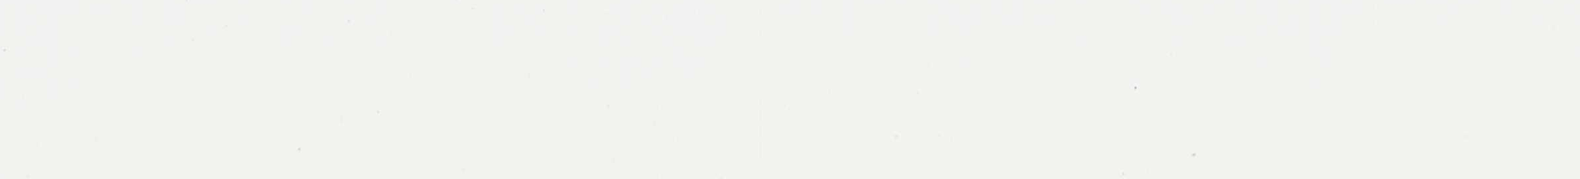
{"staining": {"intensity": "strong", "quantity": ">75%", "location": "nuclear"}, "tissue": "adipose tissue", "cell_type": "Adipocytes", "image_type": "normal", "snomed": [{"axis": "morphology", "description": "Normal tissue, NOS"}, {"axis": "morphology", "description": "Duct carcinoma"}, {"axis": "topography", "description": "Breast"}, {"axis": "topography", "description": "Adipose tissue"}], "caption": "IHC histopathology image of unremarkable adipose tissue: human adipose tissue stained using IHC reveals high levels of strong protein expression localized specifically in the nuclear of adipocytes, appearing as a nuclear brown color.", "gene": "POLR3K", "patient": {"sex": "female", "age": 37}}